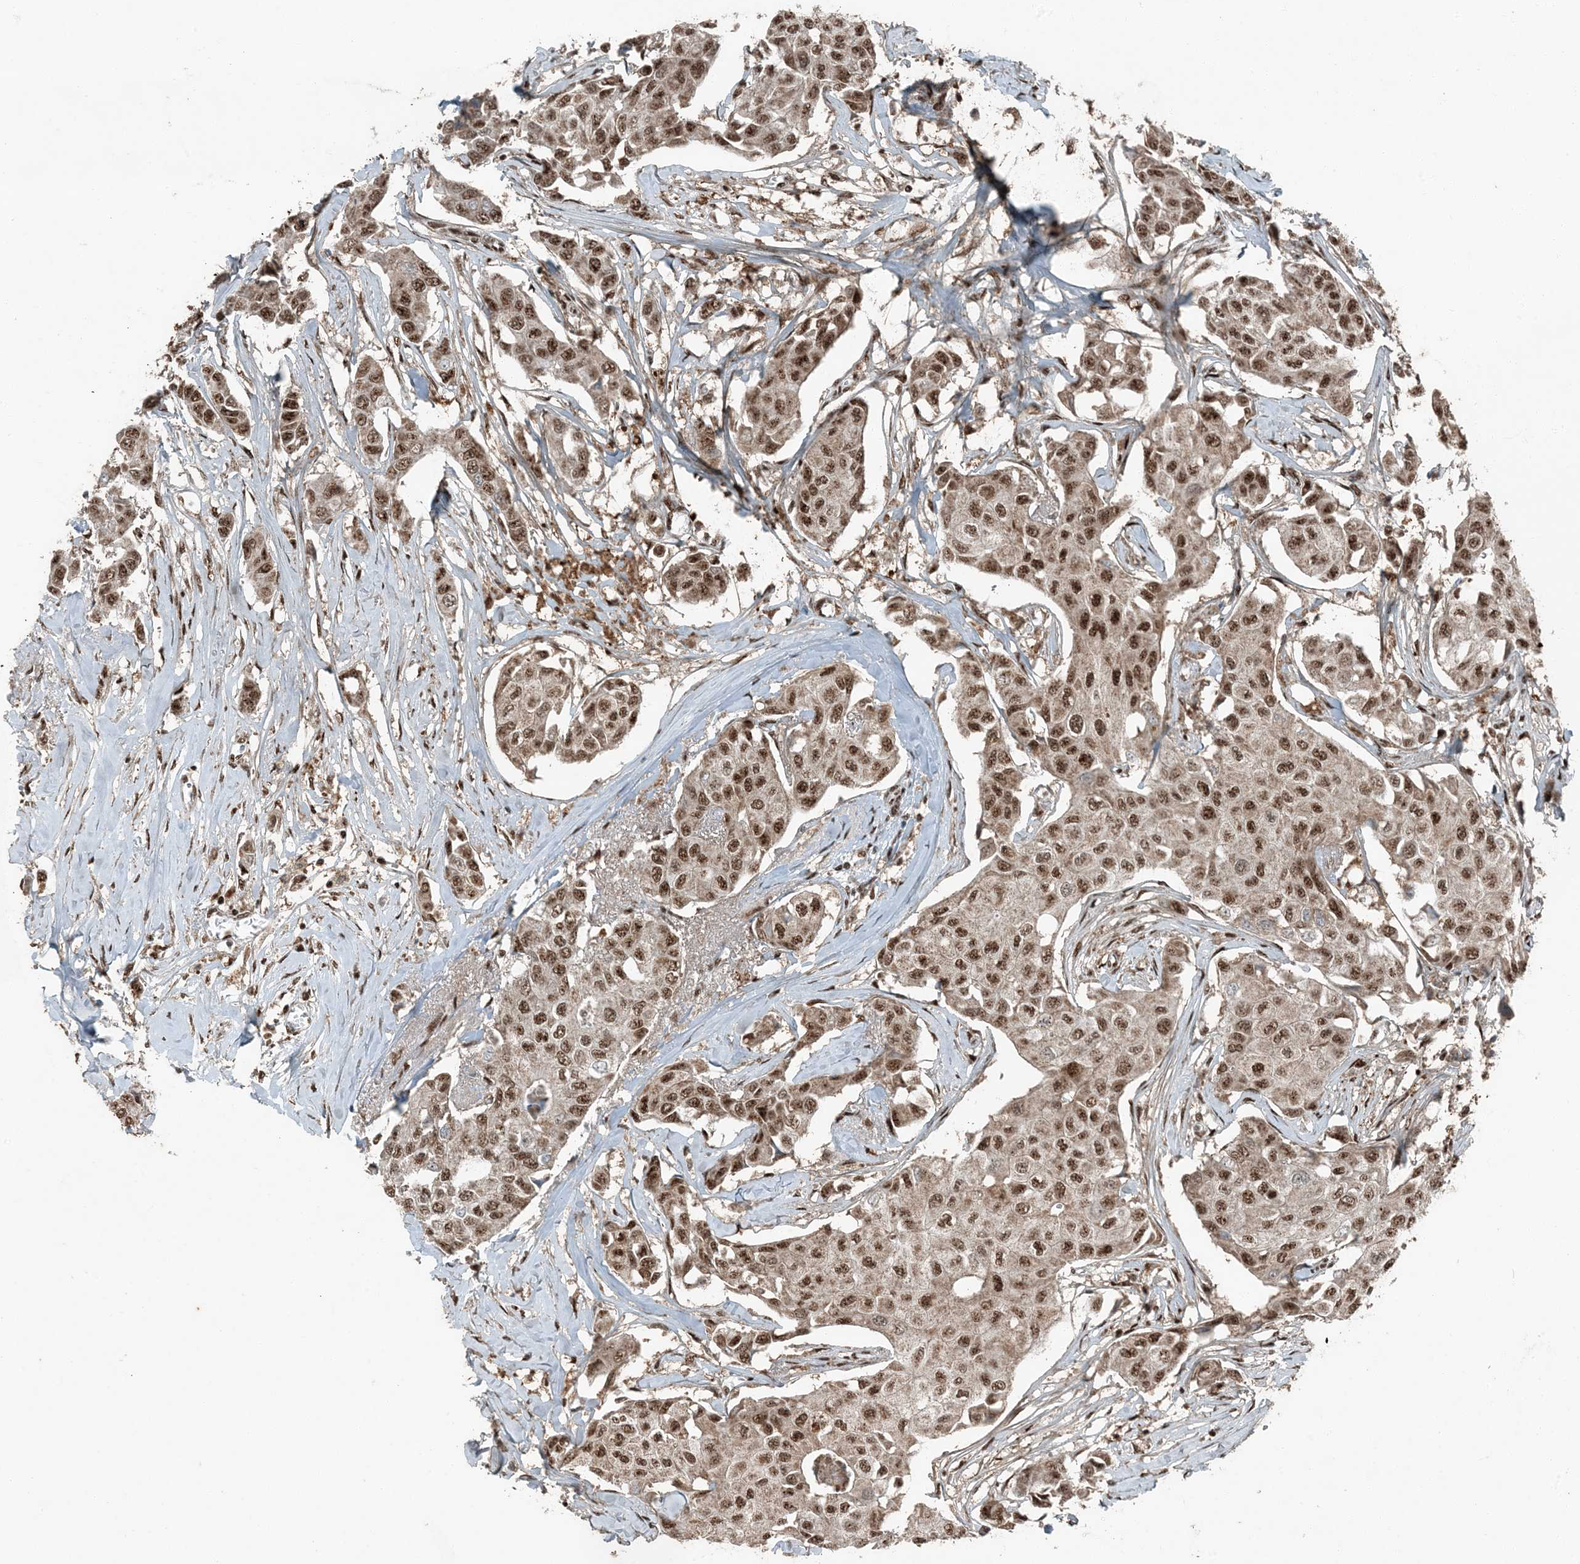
{"staining": {"intensity": "moderate", "quantity": ">75%", "location": "nuclear"}, "tissue": "breast cancer", "cell_type": "Tumor cells", "image_type": "cancer", "snomed": [{"axis": "morphology", "description": "Duct carcinoma"}, {"axis": "topography", "description": "Breast"}], "caption": "Immunohistochemical staining of breast cancer (intraductal carcinoma) reveals moderate nuclear protein expression in approximately >75% of tumor cells.", "gene": "TADA2B", "patient": {"sex": "female", "age": 80}}